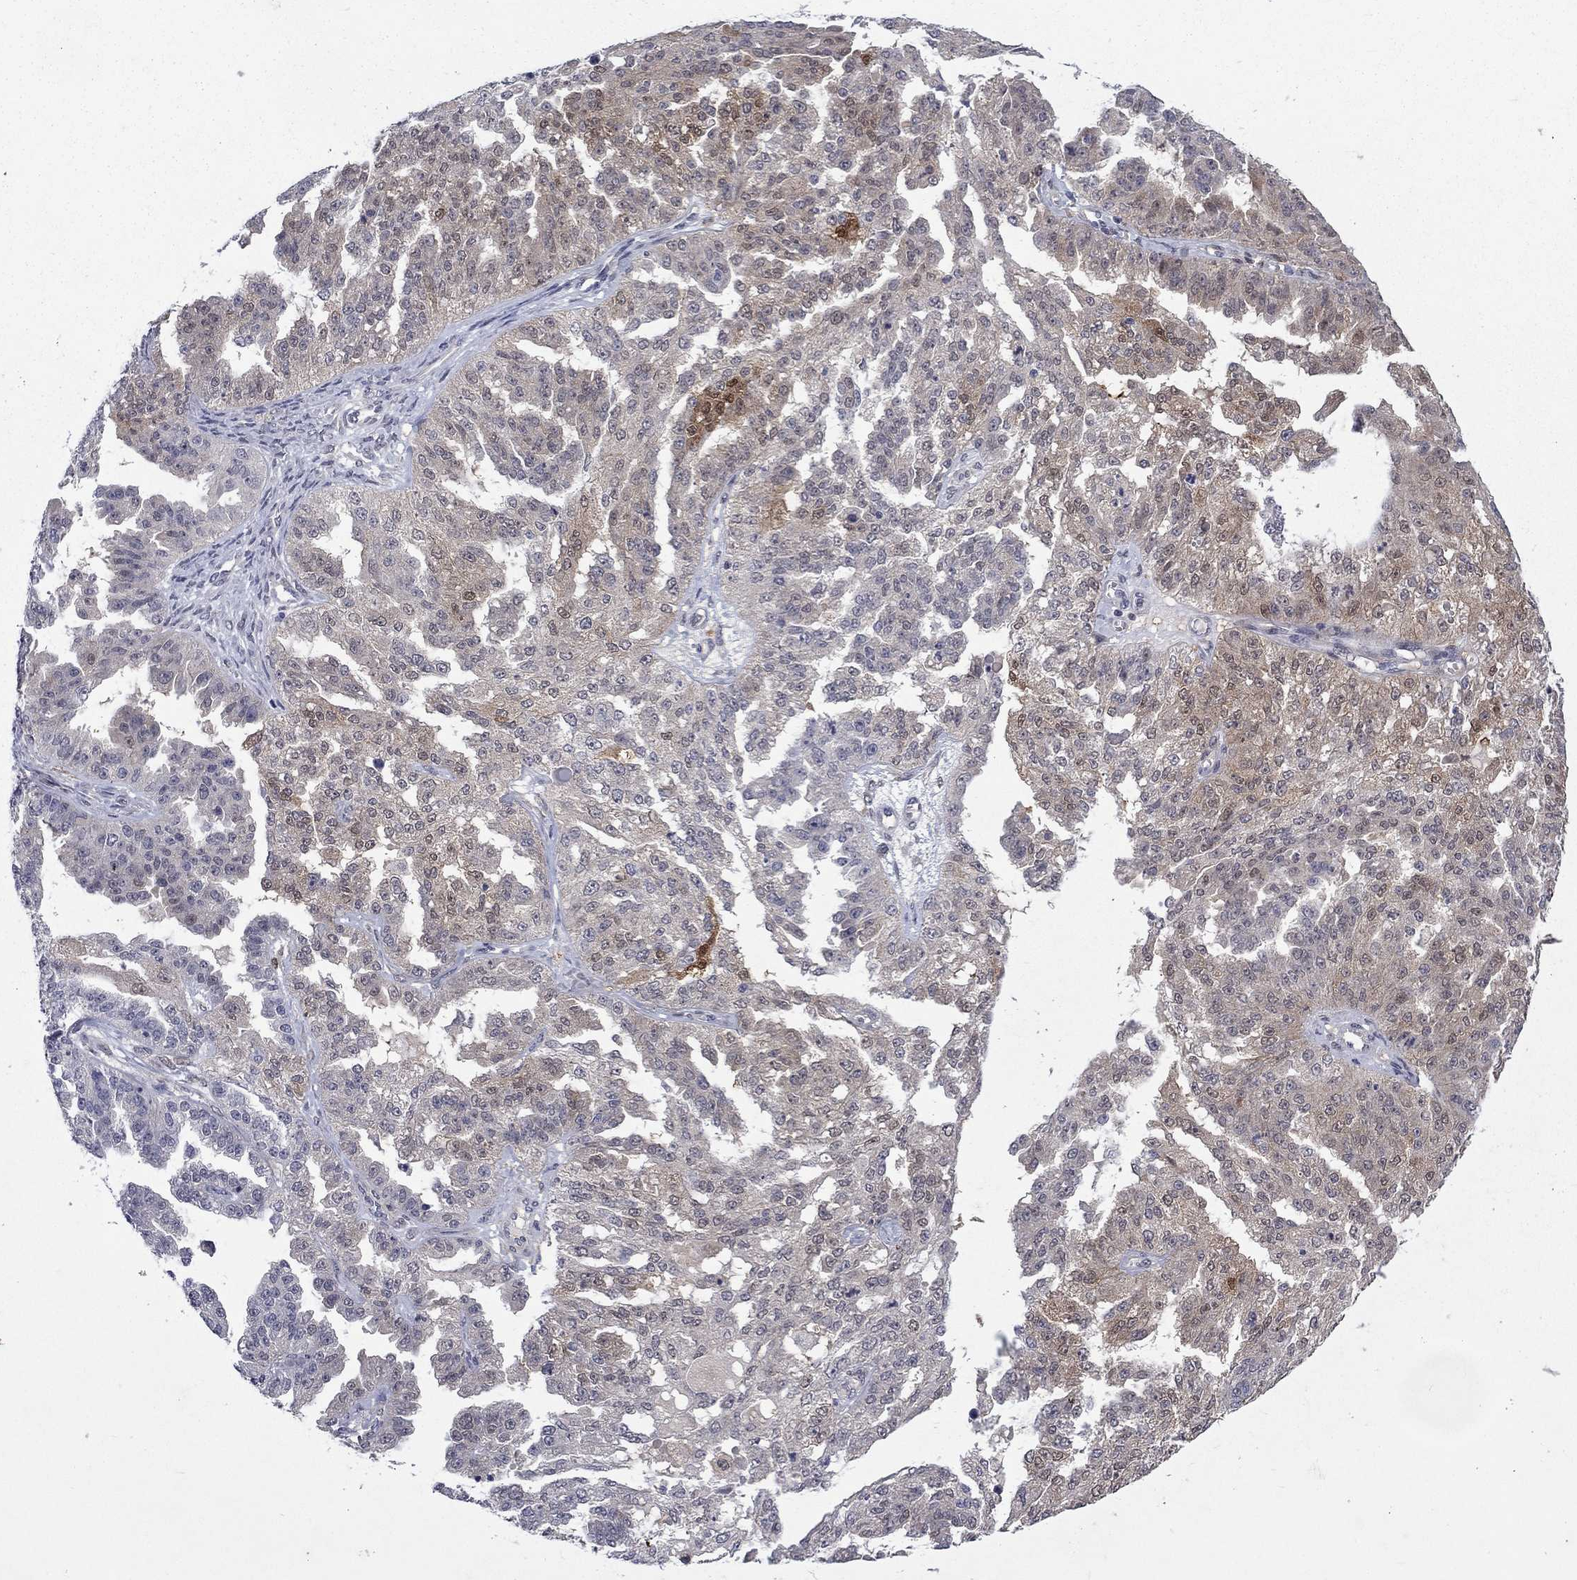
{"staining": {"intensity": "weak", "quantity": "25%-75%", "location": "cytoplasmic/membranous"}, "tissue": "ovarian cancer", "cell_type": "Tumor cells", "image_type": "cancer", "snomed": [{"axis": "morphology", "description": "Cystadenocarcinoma, serous, NOS"}, {"axis": "topography", "description": "Ovary"}], "caption": "Protein expression analysis of serous cystadenocarcinoma (ovarian) exhibits weak cytoplasmic/membranous expression in about 25%-75% of tumor cells. (DAB (3,3'-diaminobenzidine) IHC with brightfield microscopy, high magnification).", "gene": "CBR1", "patient": {"sex": "female", "age": 58}}